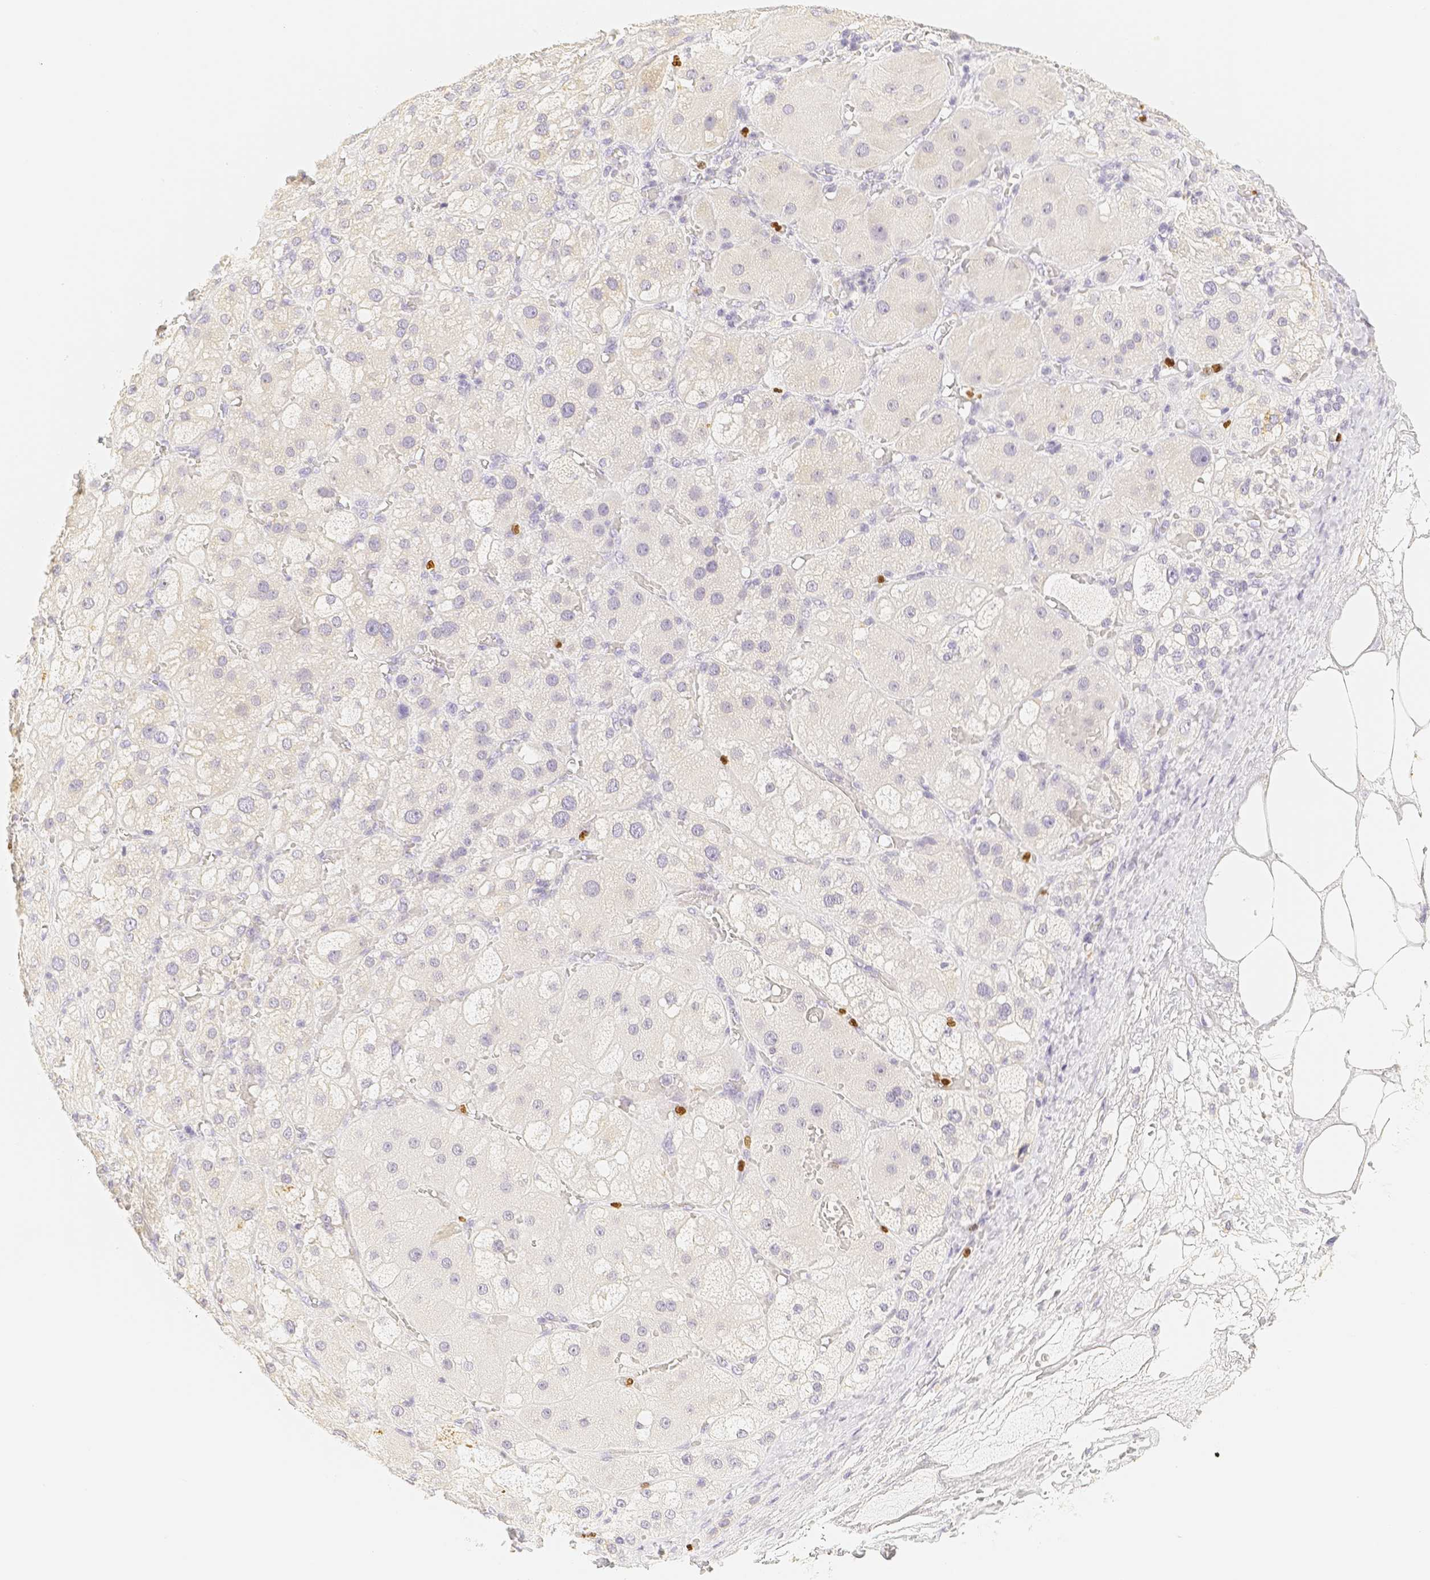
{"staining": {"intensity": "weak", "quantity": "<25%", "location": "cytoplasmic/membranous"}, "tissue": "adrenal gland", "cell_type": "Glandular cells", "image_type": "normal", "snomed": [{"axis": "morphology", "description": "Normal tissue, NOS"}, {"axis": "topography", "description": "Adrenal gland"}], "caption": "Glandular cells are negative for protein expression in benign human adrenal gland. The staining is performed using DAB (3,3'-diaminobenzidine) brown chromogen with nuclei counter-stained in using hematoxylin.", "gene": "PADI4", "patient": {"sex": "female", "age": 47}}